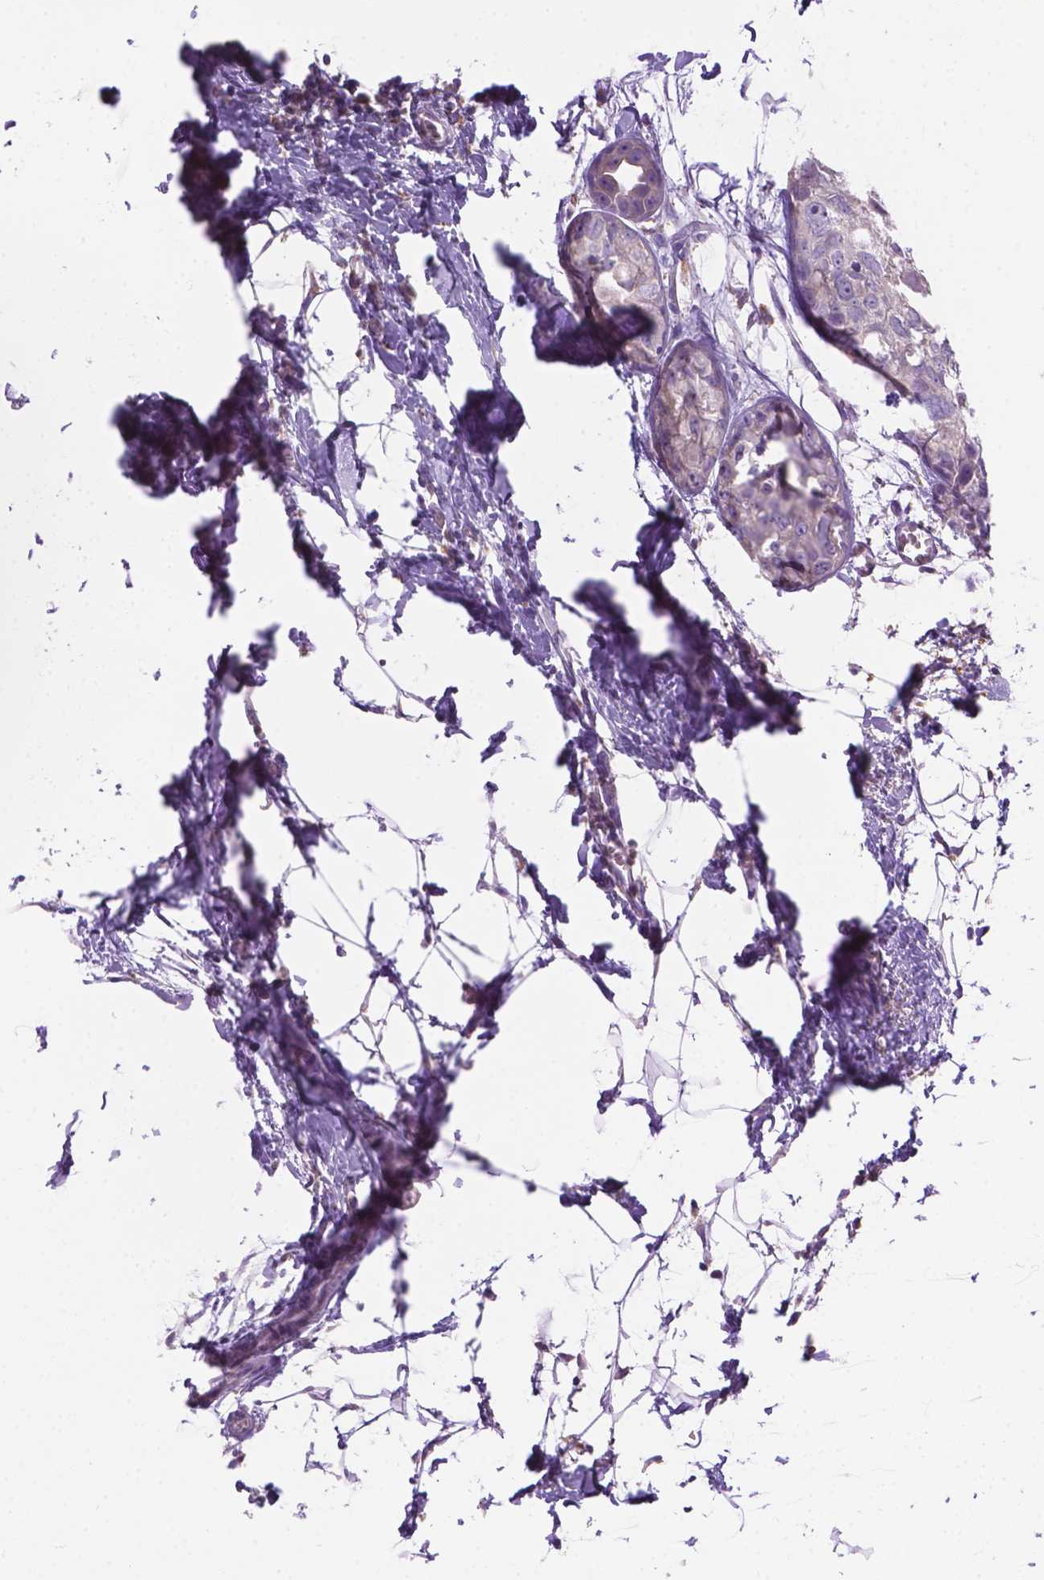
{"staining": {"intensity": "negative", "quantity": "none", "location": "none"}, "tissue": "breast cancer", "cell_type": "Tumor cells", "image_type": "cancer", "snomed": [{"axis": "morphology", "description": "Duct carcinoma"}, {"axis": "topography", "description": "Breast"}], "caption": "IHC of human breast intraductal carcinoma reveals no staining in tumor cells.", "gene": "CDH7", "patient": {"sex": "female", "age": 38}}